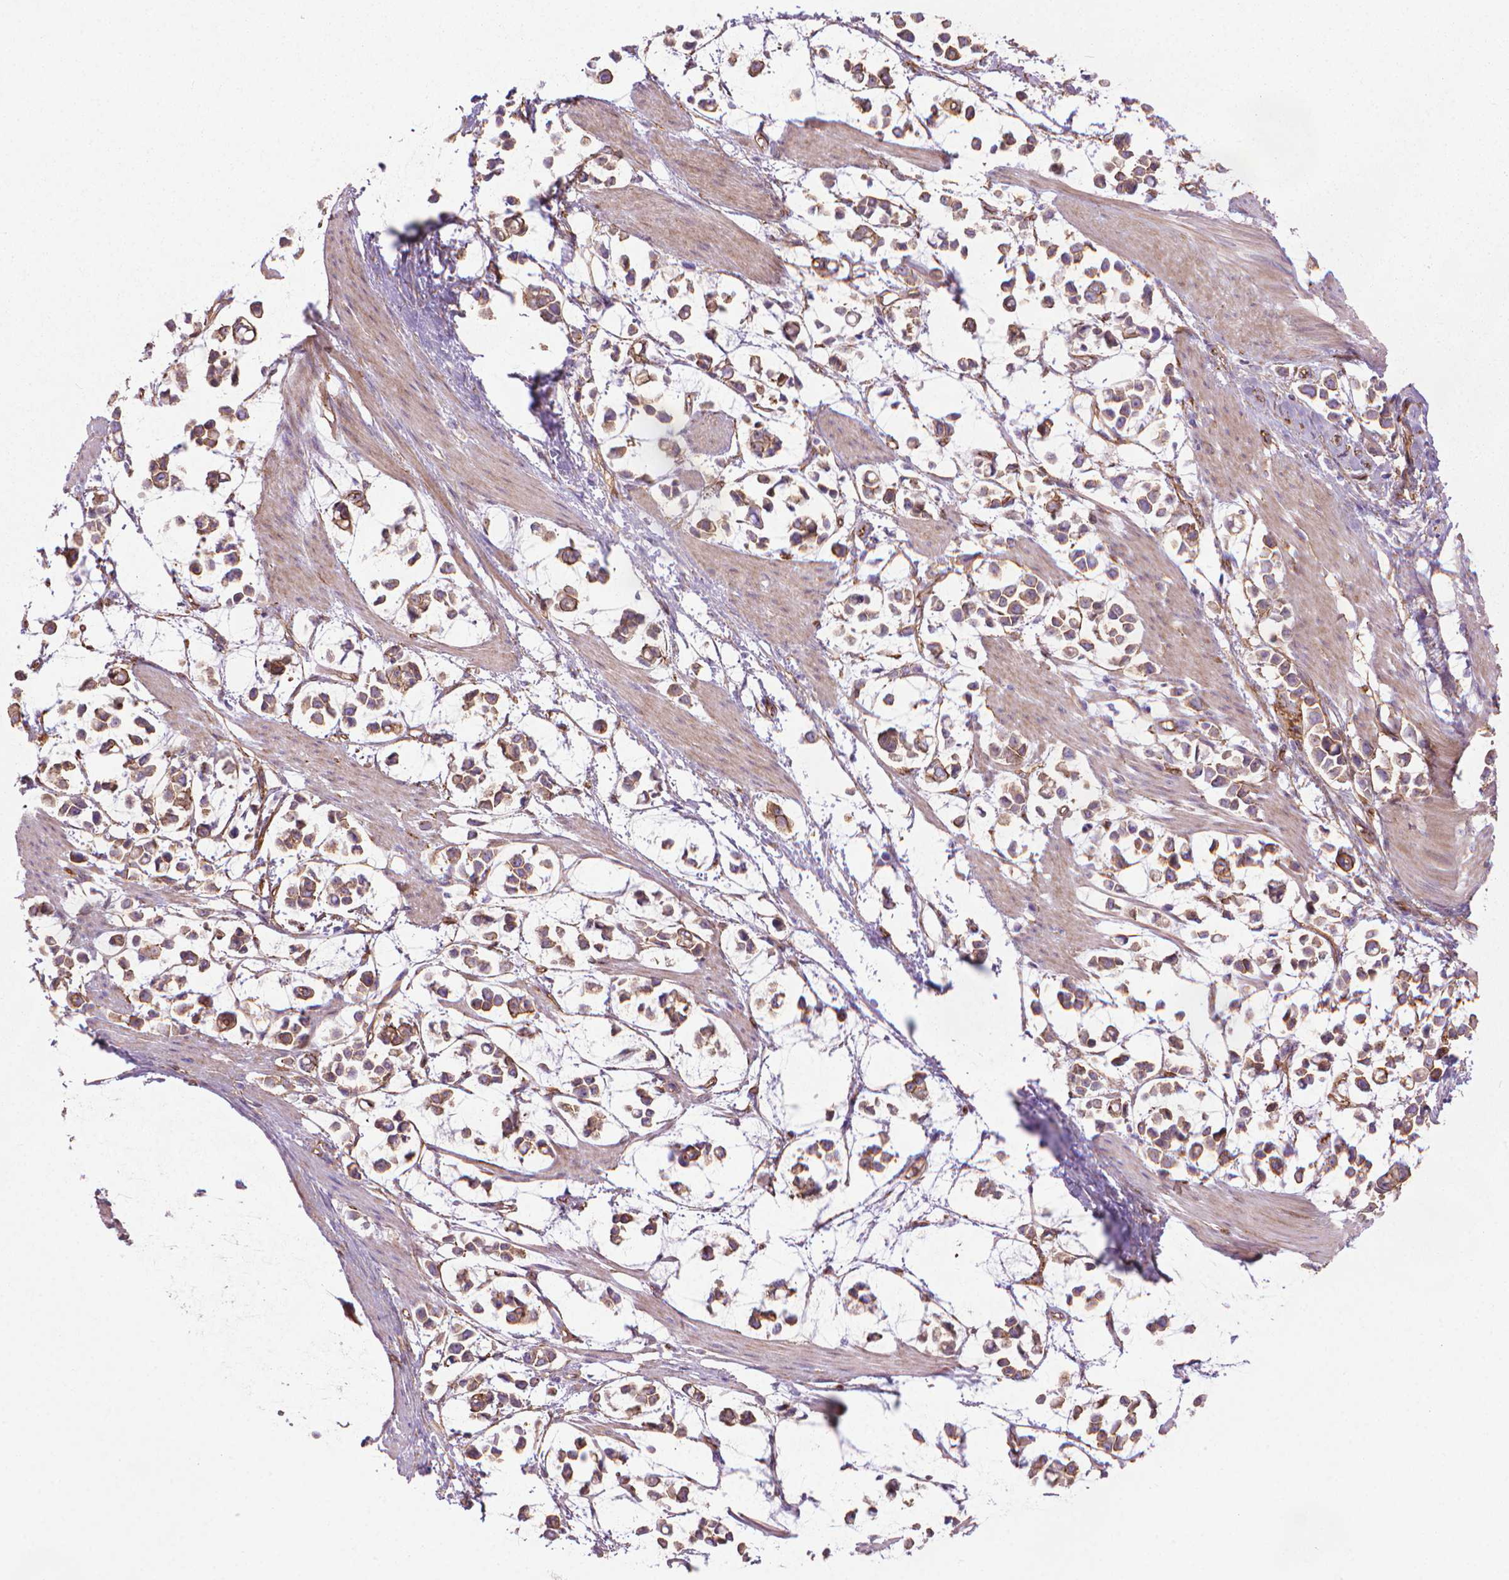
{"staining": {"intensity": "moderate", "quantity": ">75%", "location": "cytoplasmic/membranous"}, "tissue": "stomach cancer", "cell_type": "Tumor cells", "image_type": "cancer", "snomed": [{"axis": "morphology", "description": "Adenocarcinoma, NOS"}, {"axis": "topography", "description": "Stomach"}], "caption": "Immunohistochemistry (IHC) of adenocarcinoma (stomach) exhibits medium levels of moderate cytoplasmic/membranous expression in approximately >75% of tumor cells.", "gene": "TENT5A", "patient": {"sex": "male", "age": 82}}